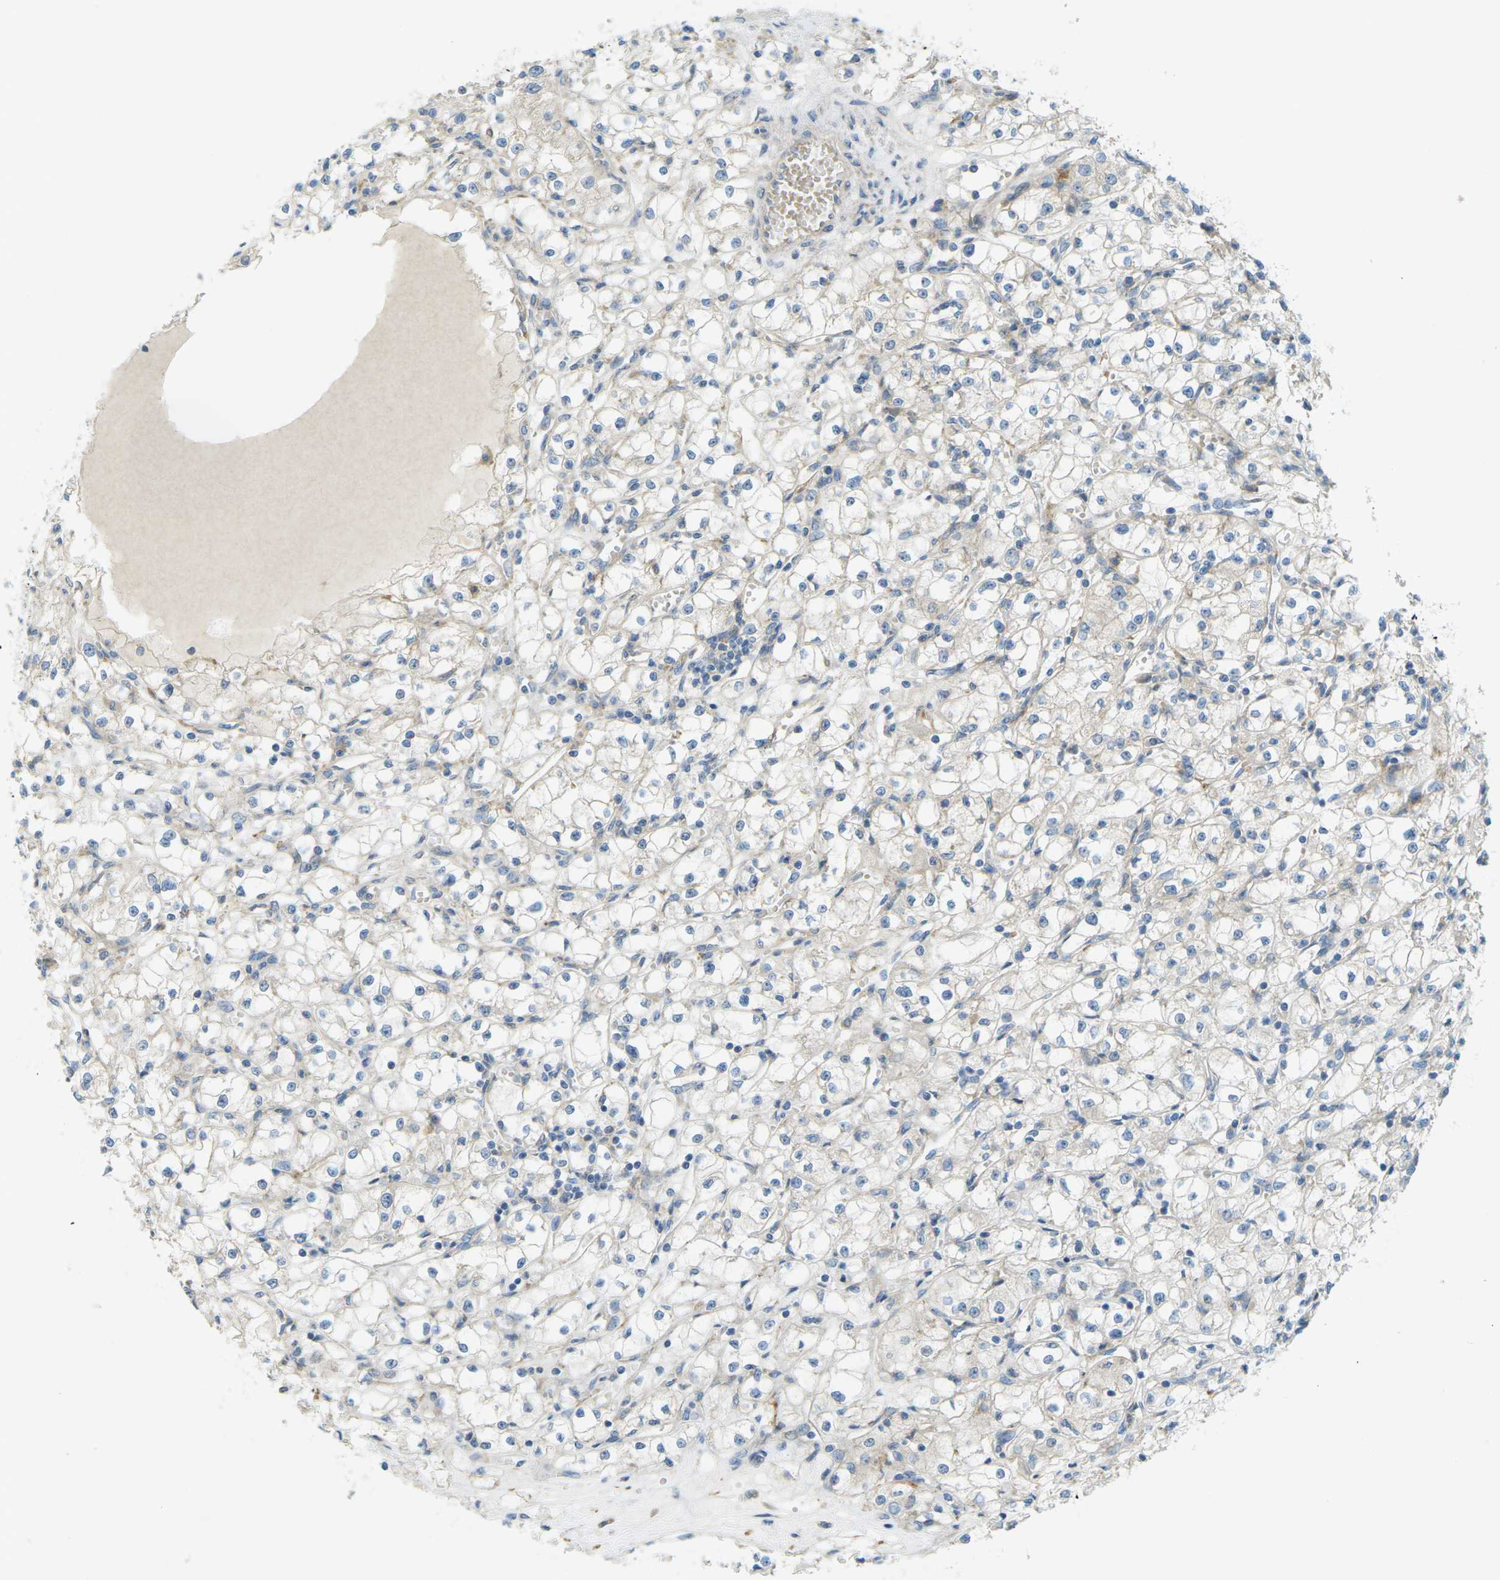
{"staining": {"intensity": "negative", "quantity": "none", "location": "none"}, "tissue": "renal cancer", "cell_type": "Tumor cells", "image_type": "cancer", "snomed": [{"axis": "morphology", "description": "Adenocarcinoma, NOS"}, {"axis": "topography", "description": "Kidney"}], "caption": "High power microscopy micrograph of an IHC histopathology image of renal adenocarcinoma, revealing no significant positivity in tumor cells.", "gene": "MYLK4", "patient": {"sex": "male", "age": 56}}